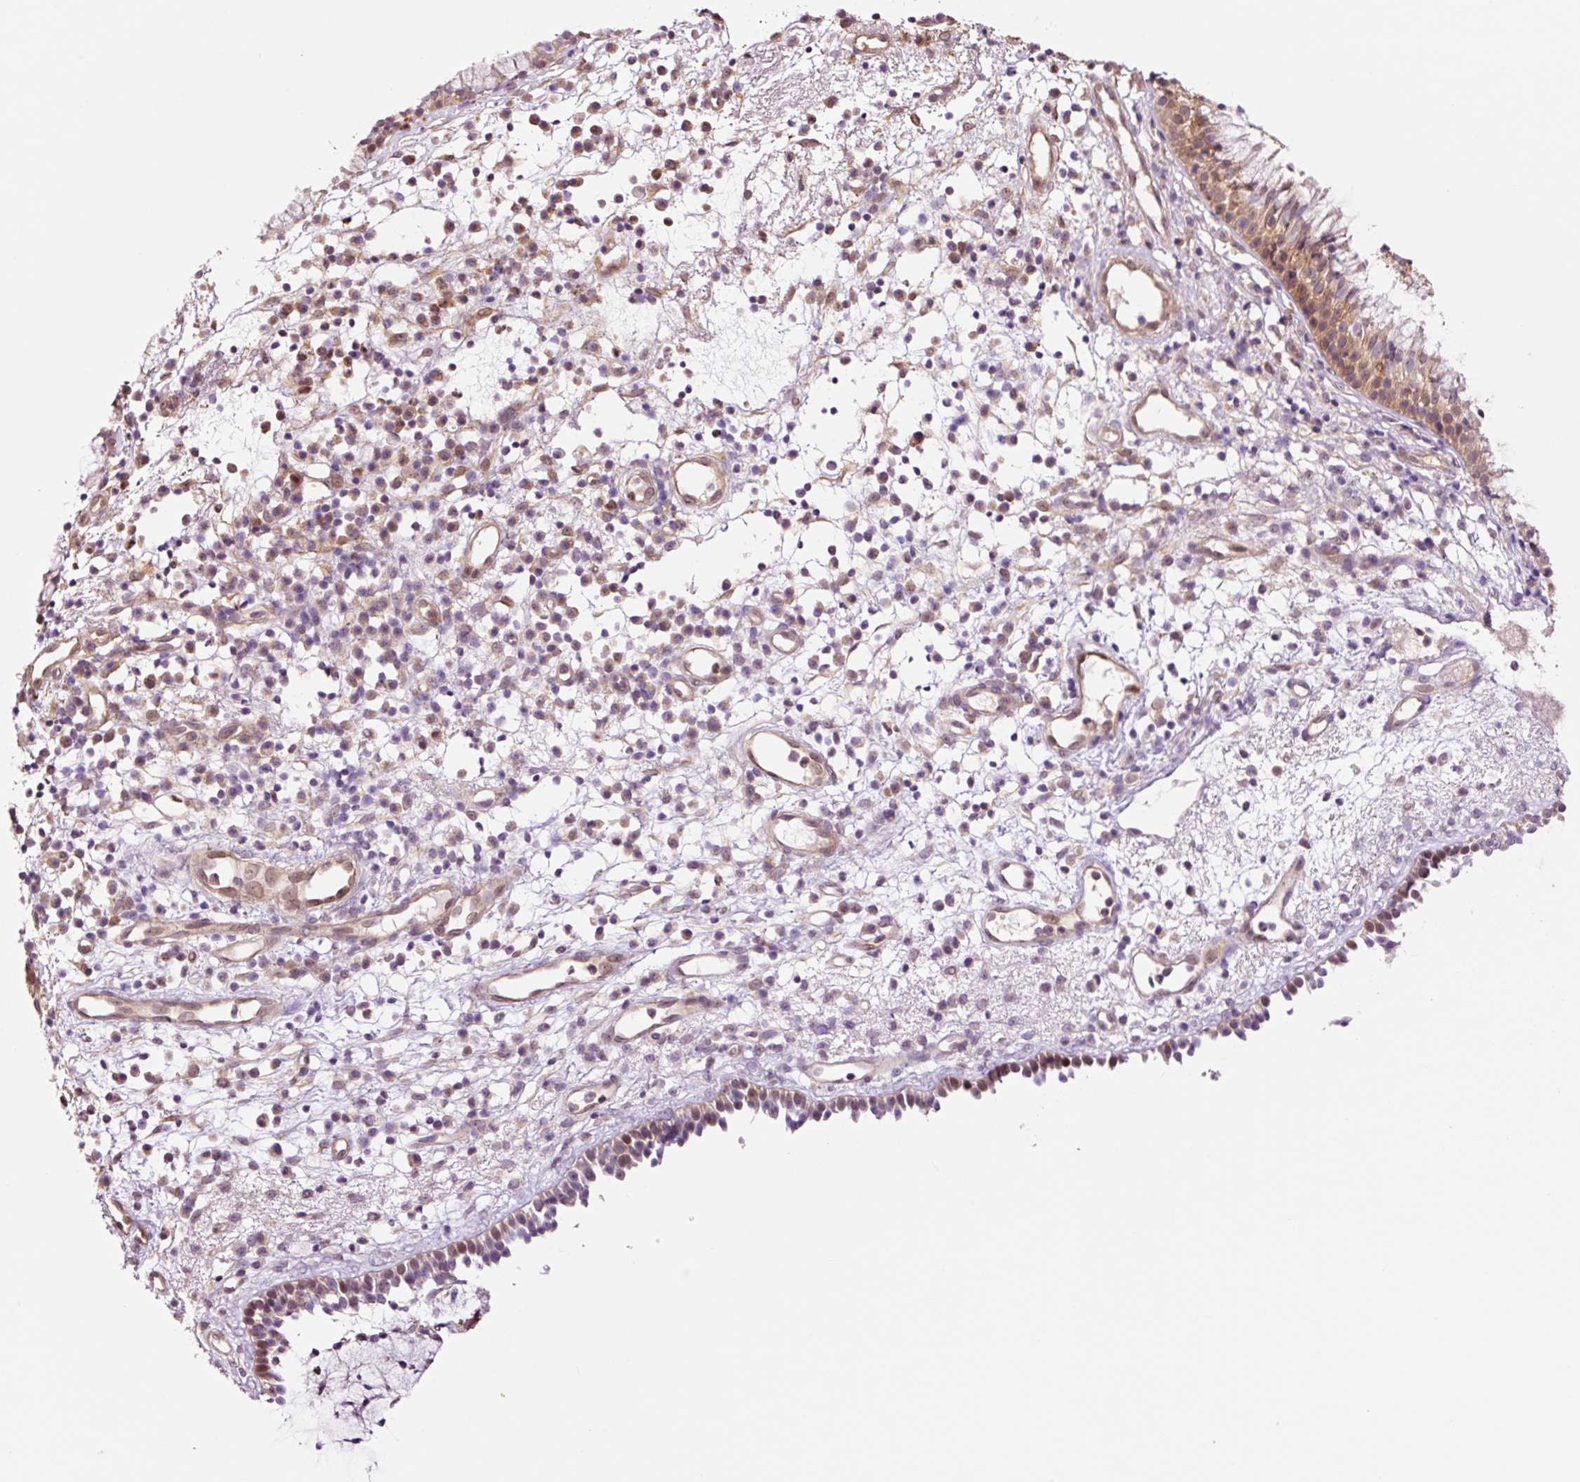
{"staining": {"intensity": "moderate", "quantity": "25%-75%", "location": "cytoplasmic/membranous,nuclear"}, "tissue": "nasopharynx", "cell_type": "Respiratory epithelial cells", "image_type": "normal", "snomed": [{"axis": "morphology", "description": "Normal tissue, NOS"}, {"axis": "topography", "description": "Nasopharynx"}], "caption": "IHC (DAB) staining of unremarkable human nasopharynx displays moderate cytoplasmic/membranous,nuclear protein expression in about 25%-75% of respiratory epithelial cells. Nuclei are stained in blue.", "gene": "FBXL14", "patient": {"sex": "male", "age": 21}}